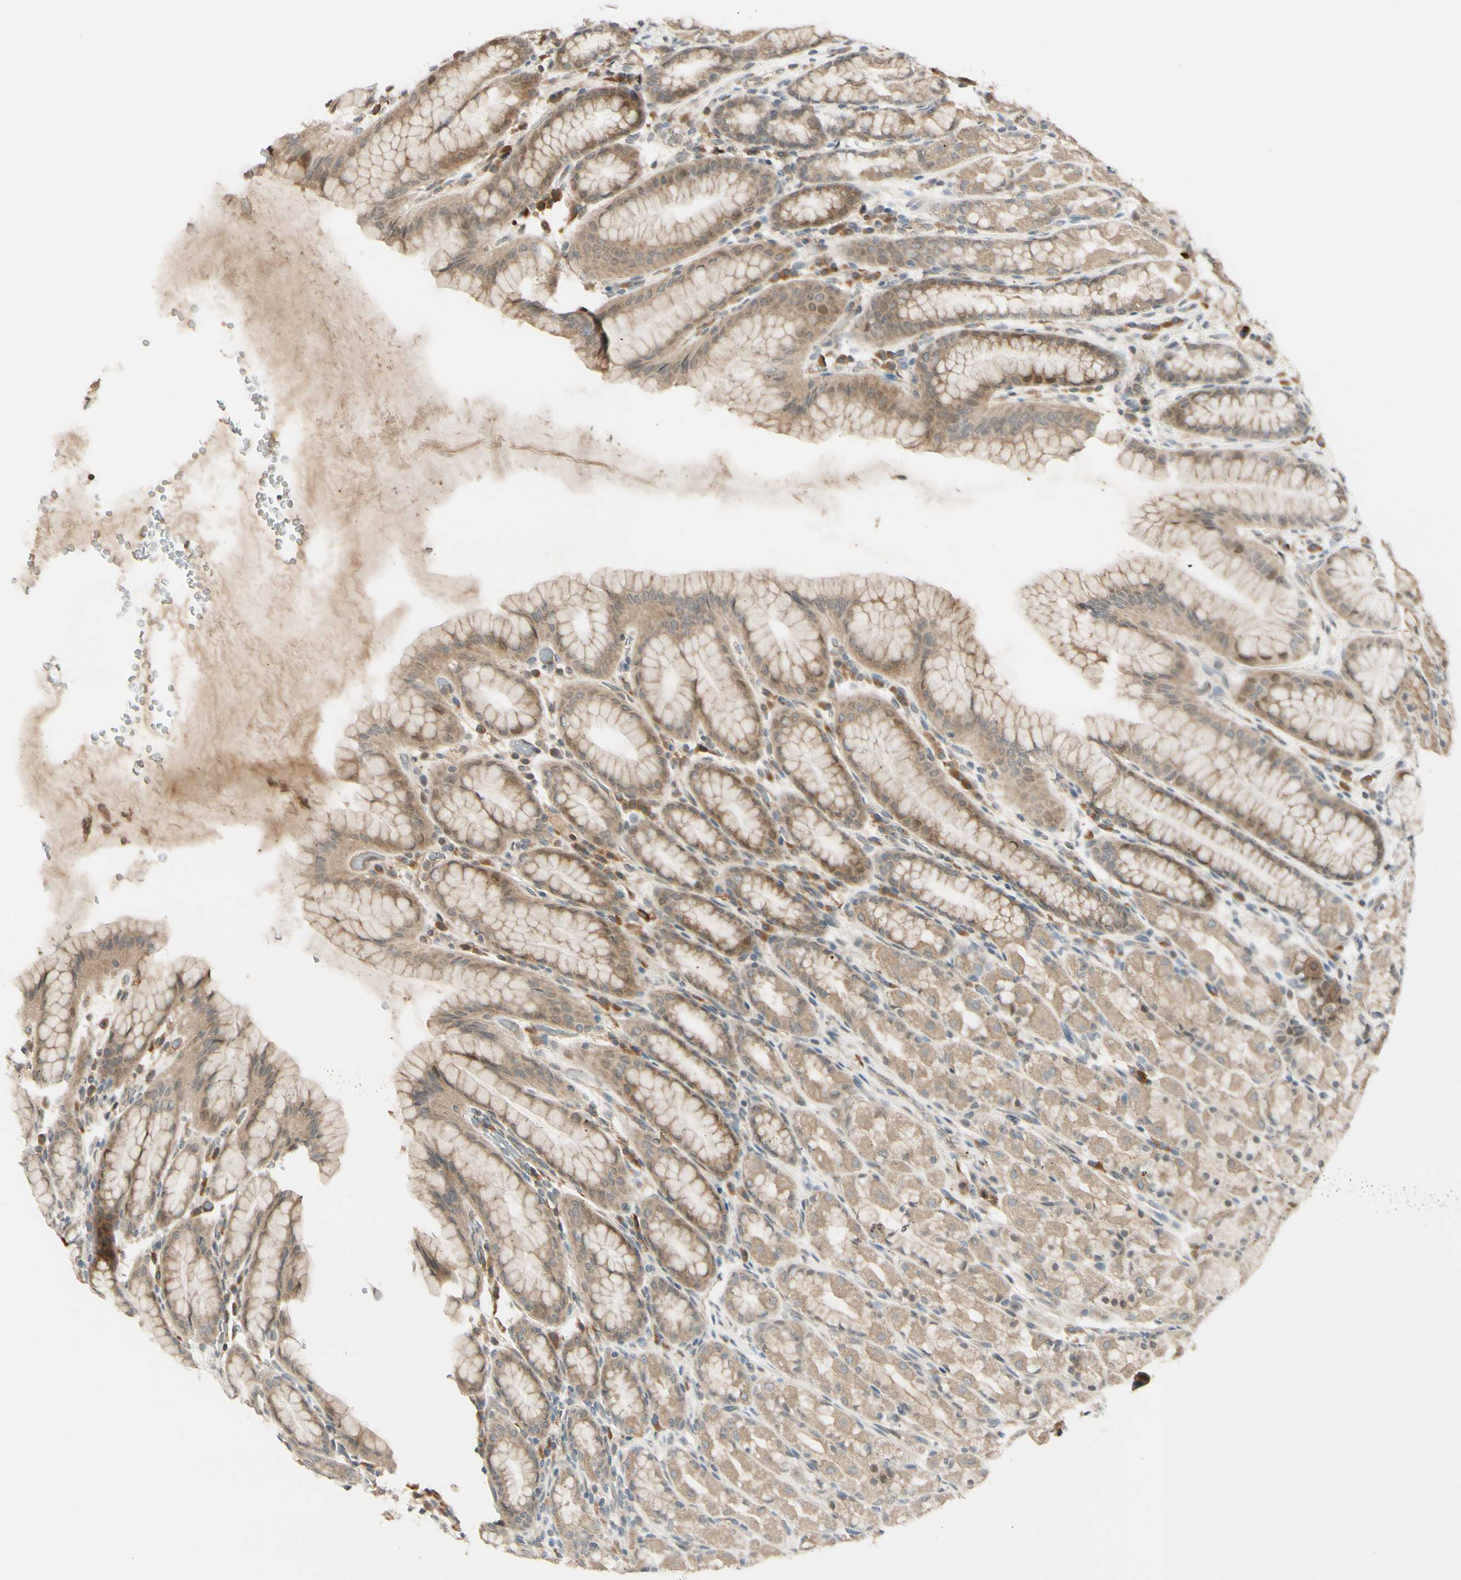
{"staining": {"intensity": "weak", "quantity": ">75%", "location": "cytoplasmic/membranous"}, "tissue": "stomach", "cell_type": "Glandular cells", "image_type": "normal", "snomed": [{"axis": "morphology", "description": "Normal tissue, NOS"}, {"axis": "topography", "description": "Stomach, upper"}], "caption": "Weak cytoplasmic/membranous protein staining is appreciated in approximately >75% of glandular cells in stomach.", "gene": "FGF10", "patient": {"sex": "male", "age": 68}}